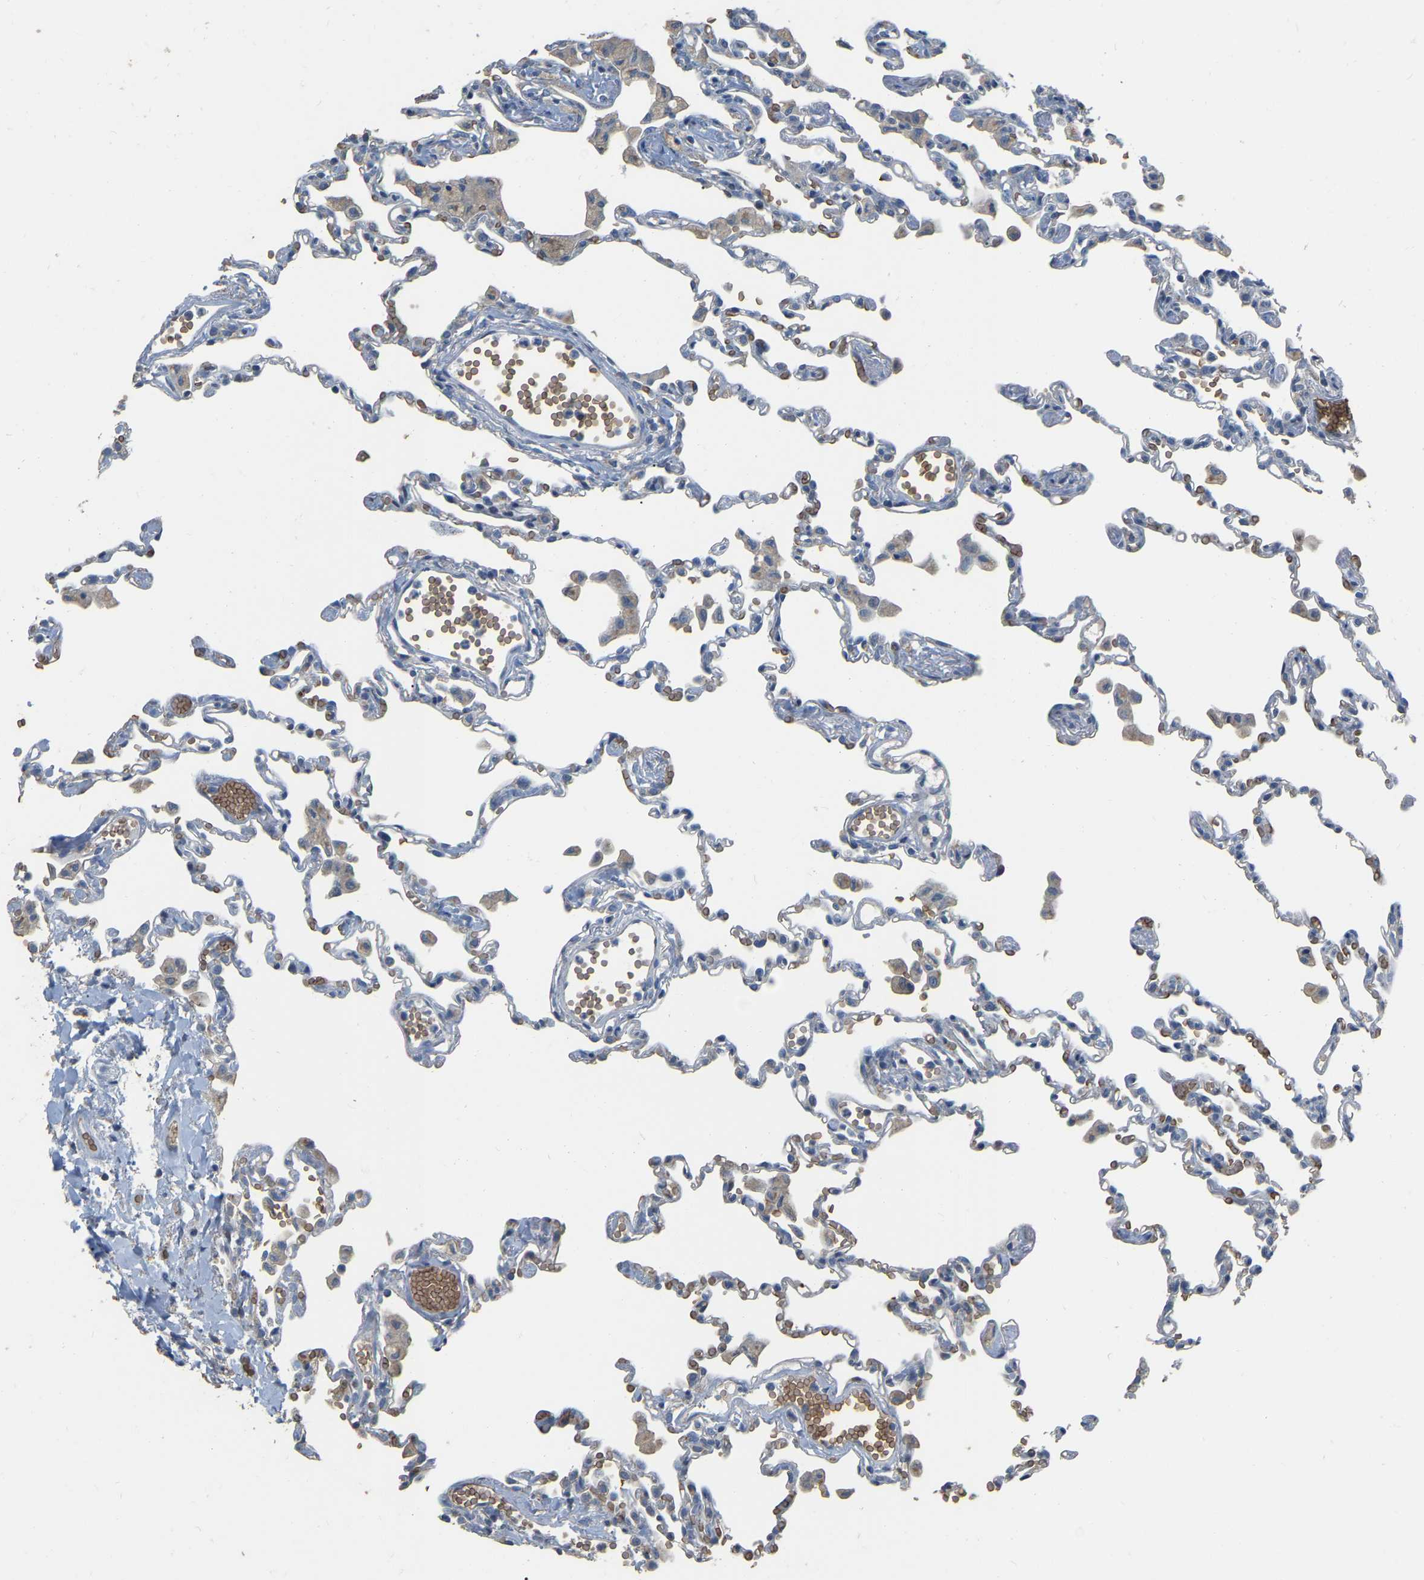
{"staining": {"intensity": "negative", "quantity": "none", "location": "none"}, "tissue": "lung", "cell_type": "Alveolar cells", "image_type": "normal", "snomed": [{"axis": "morphology", "description": "Normal tissue, NOS"}, {"axis": "topography", "description": "Bronchus"}, {"axis": "topography", "description": "Lung"}], "caption": "Photomicrograph shows no significant protein positivity in alveolar cells of unremarkable lung.", "gene": "CFAP298", "patient": {"sex": "female", "age": 49}}